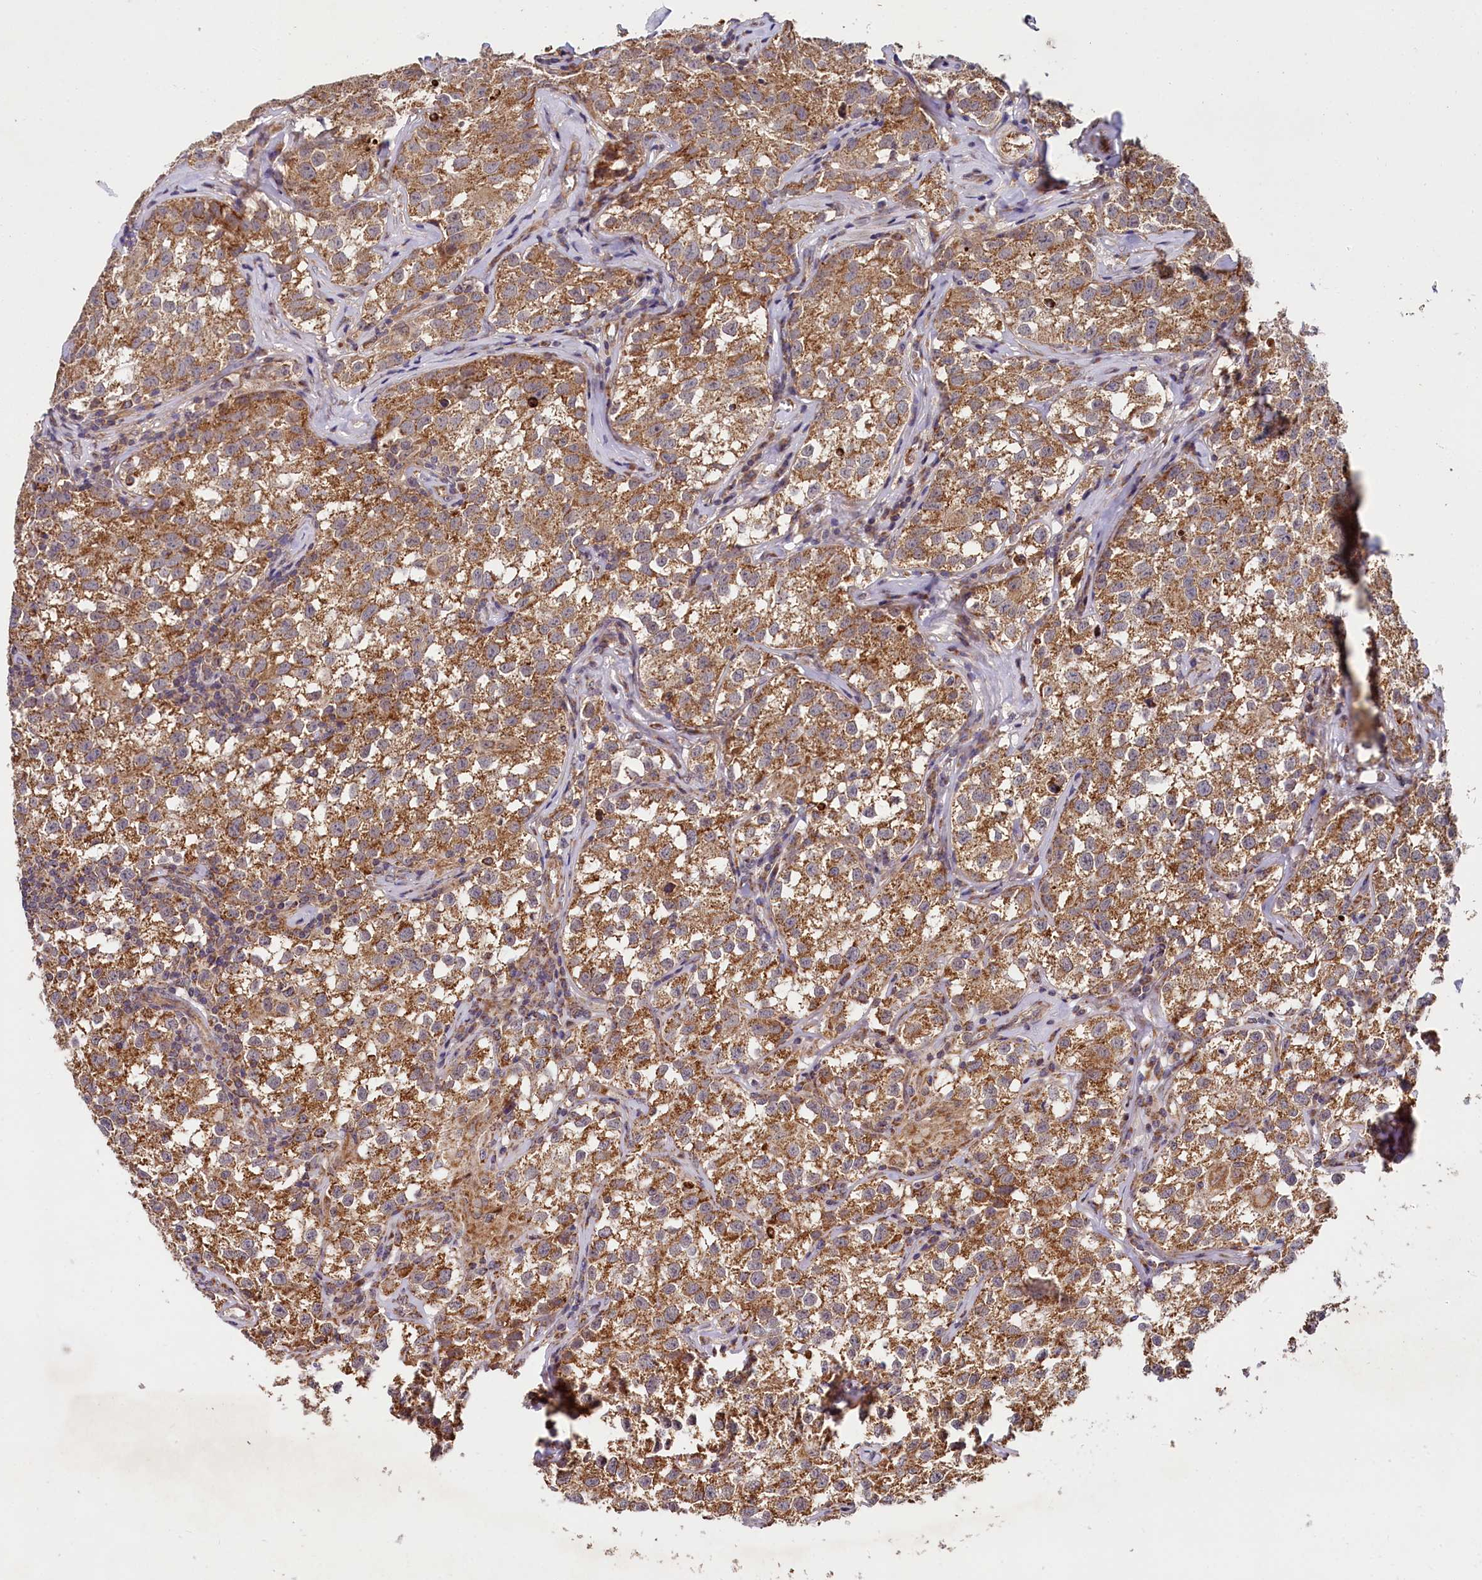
{"staining": {"intensity": "moderate", "quantity": ">75%", "location": "cytoplasmic/membranous"}, "tissue": "testis cancer", "cell_type": "Tumor cells", "image_type": "cancer", "snomed": [{"axis": "morphology", "description": "Seminoma, NOS"}, {"axis": "morphology", "description": "Carcinoma, Embryonal, NOS"}, {"axis": "topography", "description": "Testis"}], "caption": "Immunohistochemical staining of testis cancer (embryonal carcinoma) exhibits medium levels of moderate cytoplasmic/membranous positivity in approximately >75% of tumor cells.", "gene": "SPRYD3", "patient": {"sex": "male", "age": 43}}